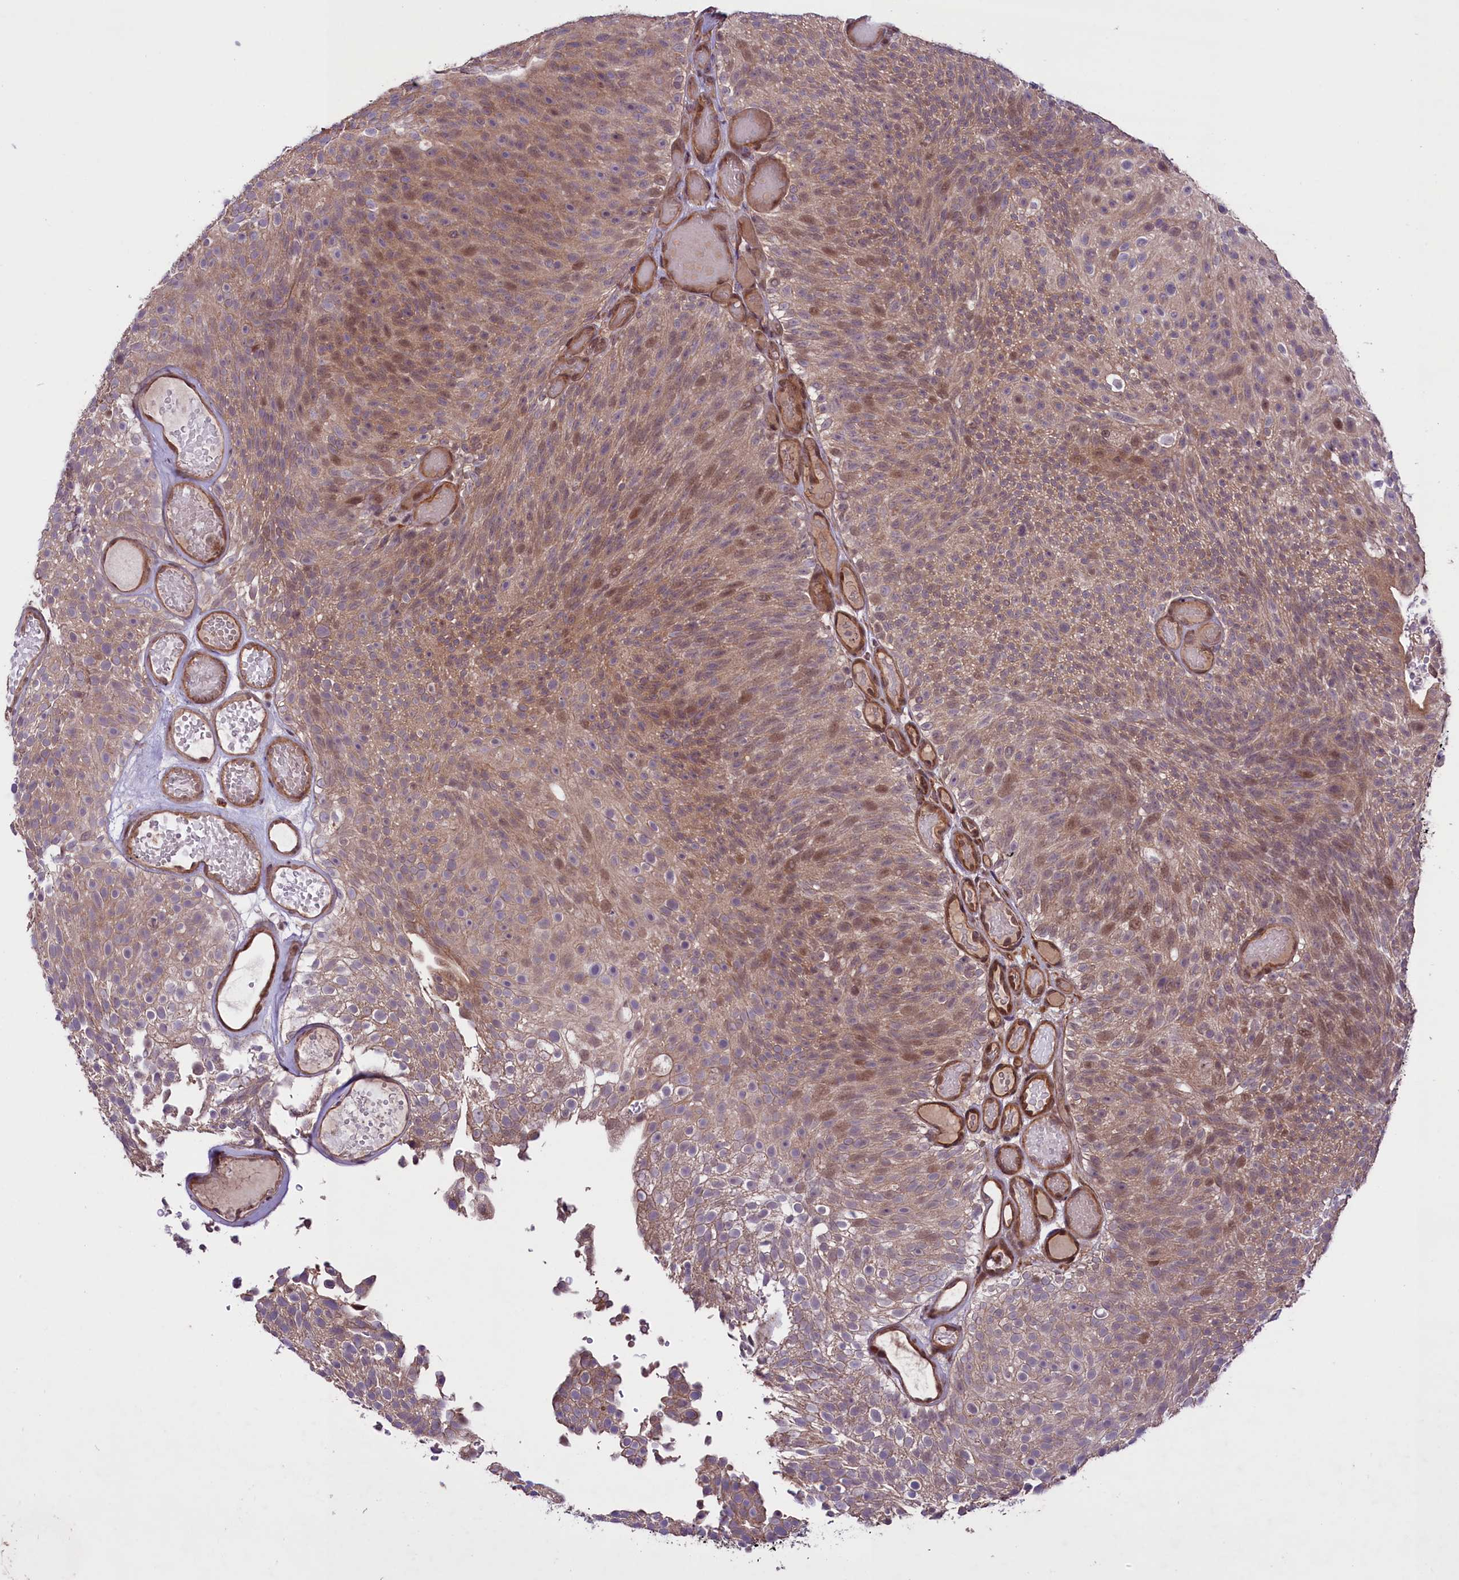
{"staining": {"intensity": "moderate", "quantity": "25%-75%", "location": "cytoplasmic/membranous,nuclear"}, "tissue": "urothelial cancer", "cell_type": "Tumor cells", "image_type": "cancer", "snomed": [{"axis": "morphology", "description": "Urothelial carcinoma, Low grade"}, {"axis": "topography", "description": "Urinary bladder"}], "caption": "This micrograph demonstrates immunohistochemistry (IHC) staining of human urothelial carcinoma (low-grade), with medium moderate cytoplasmic/membranous and nuclear positivity in about 25%-75% of tumor cells.", "gene": "HDAC5", "patient": {"sex": "male", "age": 78}}